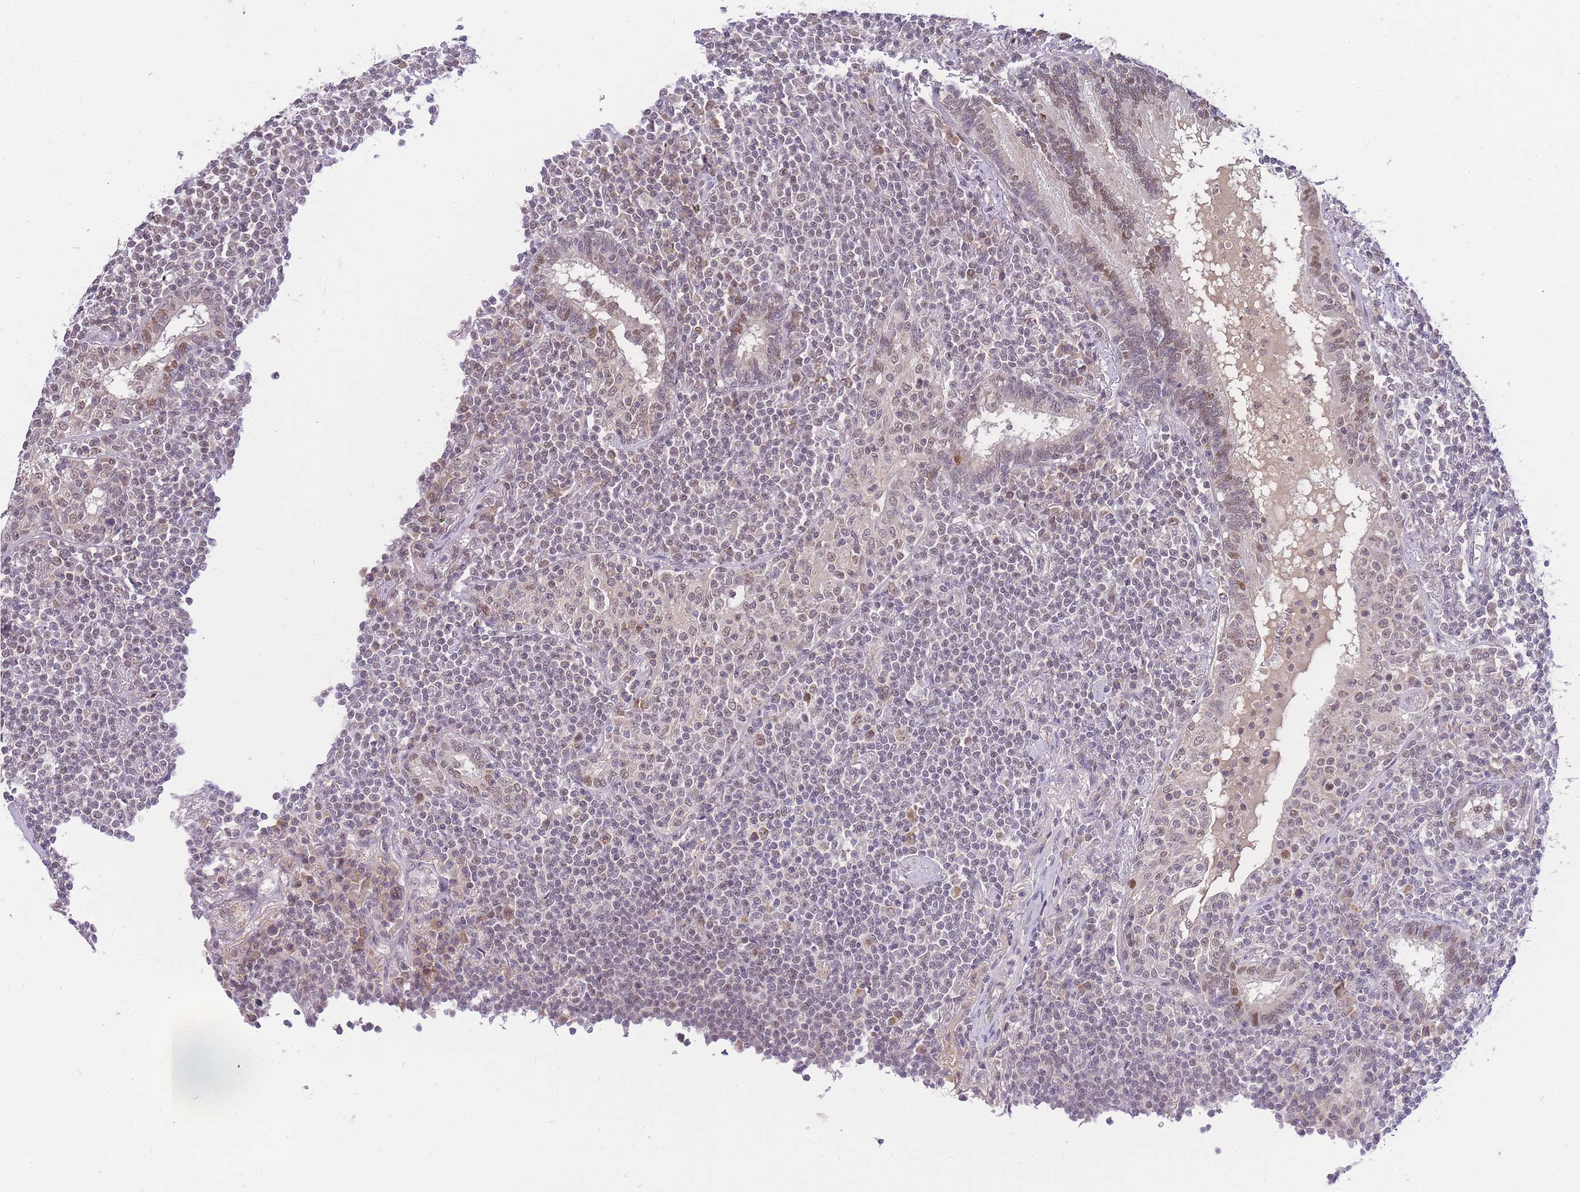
{"staining": {"intensity": "negative", "quantity": "none", "location": "none"}, "tissue": "lymphoma", "cell_type": "Tumor cells", "image_type": "cancer", "snomed": [{"axis": "morphology", "description": "Malignant lymphoma, non-Hodgkin's type, Low grade"}, {"axis": "topography", "description": "Lung"}], "caption": "Micrograph shows no significant protein expression in tumor cells of lymphoma.", "gene": "PUS10", "patient": {"sex": "female", "age": 71}}